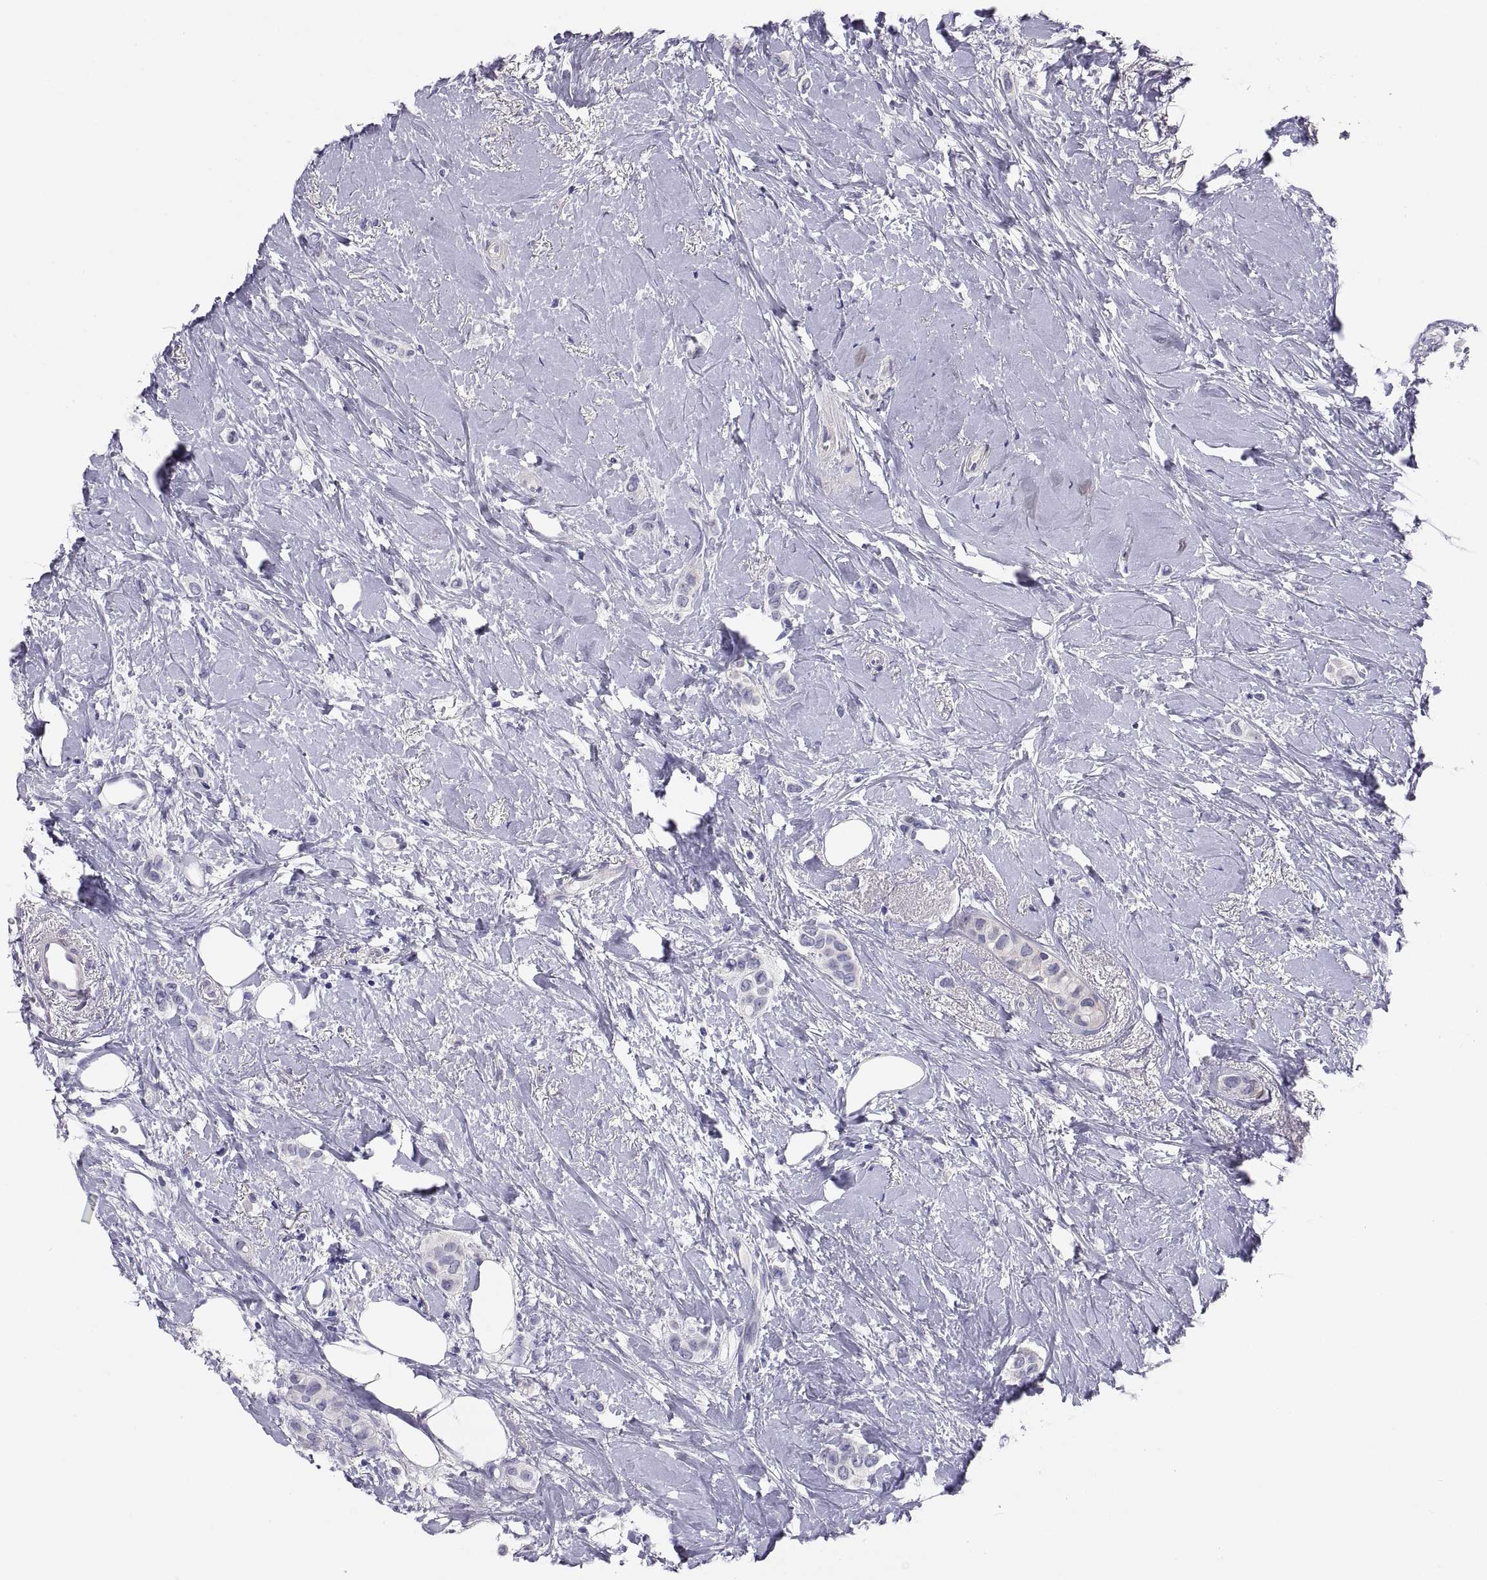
{"staining": {"intensity": "negative", "quantity": "none", "location": "none"}, "tissue": "breast cancer", "cell_type": "Tumor cells", "image_type": "cancer", "snomed": [{"axis": "morphology", "description": "Lobular carcinoma"}, {"axis": "topography", "description": "Breast"}], "caption": "Lobular carcinoma (breast) was stained to show a protein in brown. There is no significant staining in tumor cells.", "gene": "STRC", "patient": {"sex": "female", "age": 66}}